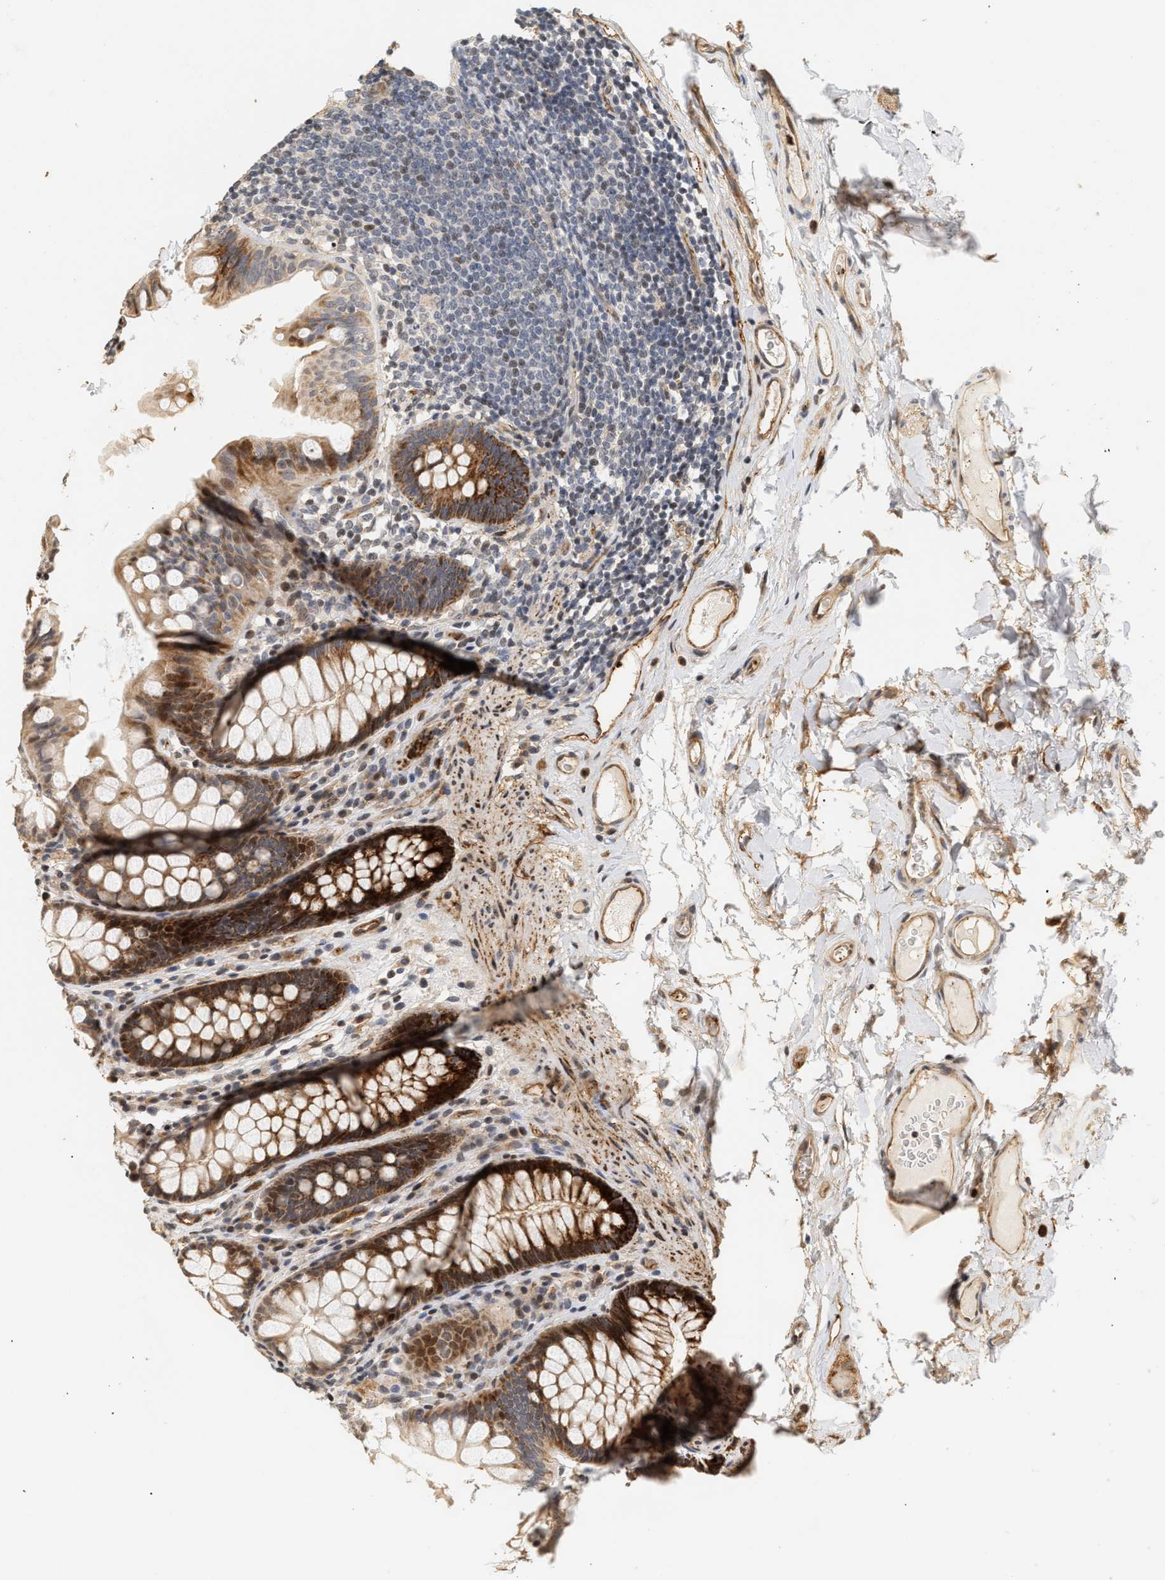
{"staining": {"intensity": "moderate", "quantity": ">75%", "location": "cytoplasmic/membranous"}, "tissue": "colon", "cell_type": "Endothelial cells", "image_type": "normal", "snomed": [{"axis": "morphology", "description": "Normal tissue, NOS"}, {"axis": "topography", "description": "Colon"}], "caption": "Immunohistochemical staining of normal human colon displays moderate cytoplasmic/membranous protein staining in about >75% of endothelial cells. (DAB IHC, brown staining for protein, blue staining for nuclei).", "gene": "PLXND1", "patient": {"sex": "female", "age": 55}}